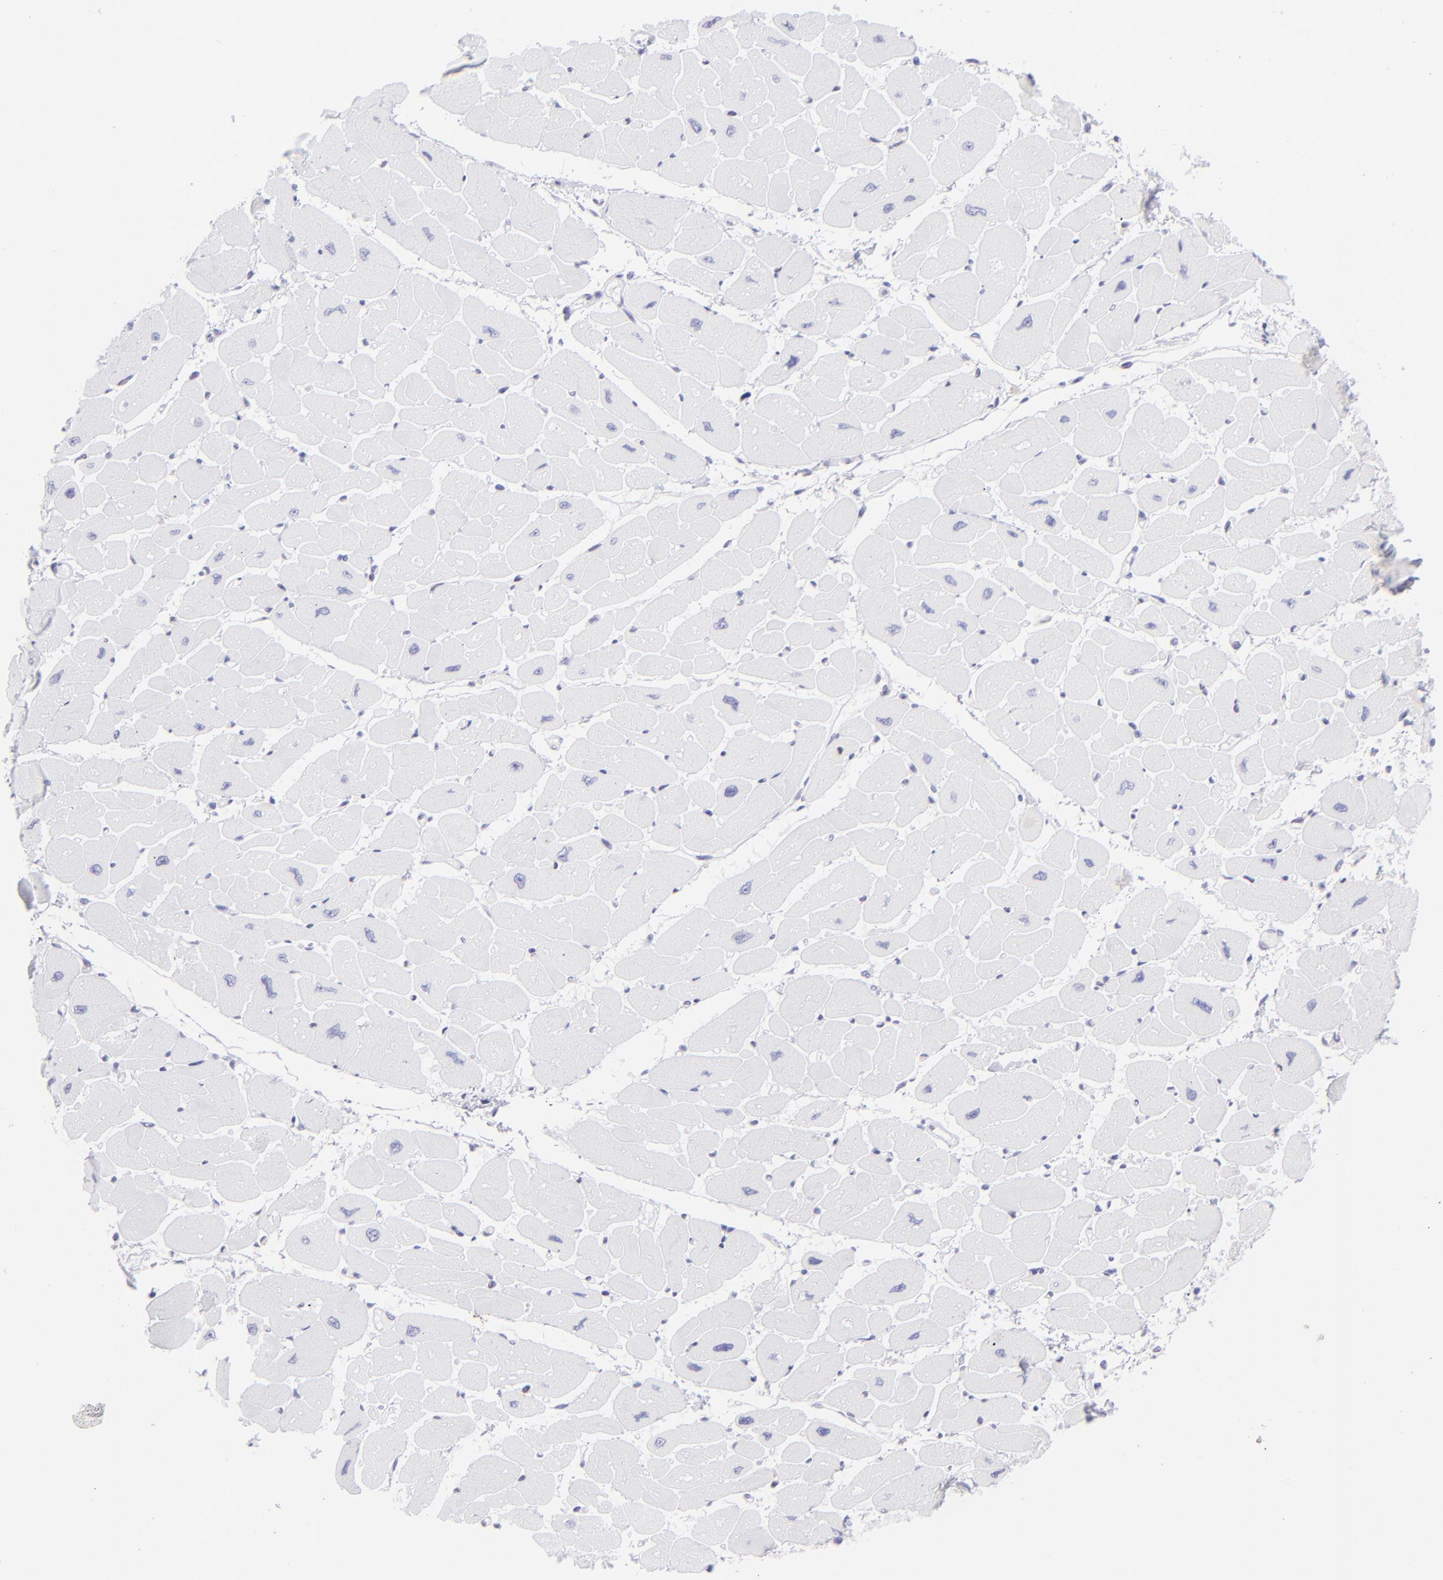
{"staining": {"intensity": "negative", "quantity": "none", "location": "none"}, "tissue": "heart muscle", "cell_type": "Cardiomyocytes", "image_type": "normal", "snomed": [{"axis": "morphology", "description": "Normal tissue, NOS"}, {"axis": "topography", "description": "Heart"}], "caption": "Cardiomyocytes are negative for brown protein staining in normal heart muscle. (DAB IHC with hematoxylin counter stain).", "gene": "ETS1", "patient": {"sex": "female", "age": 54}}